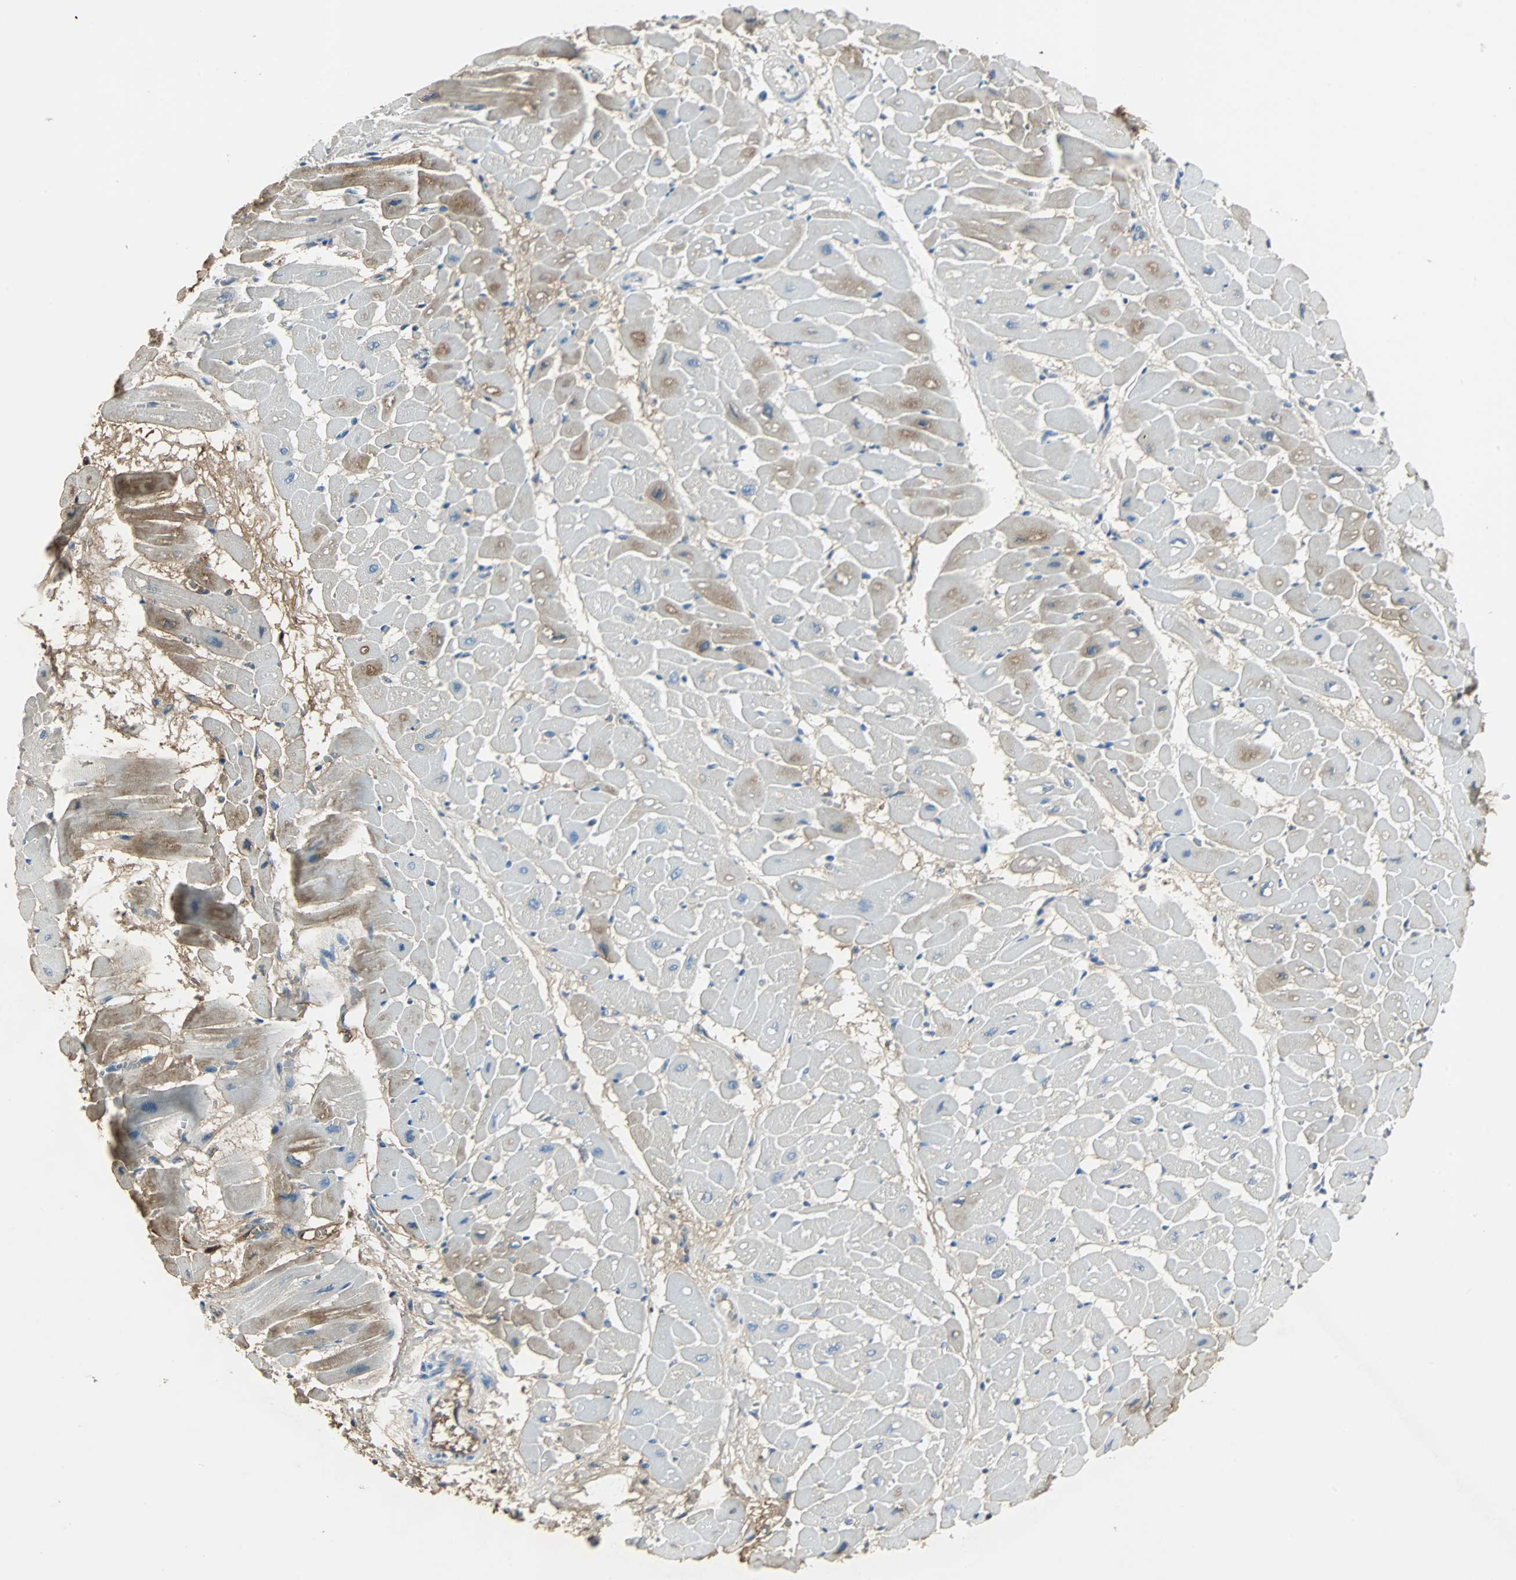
{"staining": {"intensity": "weak", "quantity": "25%-75%", "location": "cytoplasmic/membranous"}, "tissue": "heart muscle", "cell_type": "Cardiomyocytes", "image_type": "normal", "snomed": [{"axis": "morphology", "description": "Normal tissue, NOS"}, {"axis": "topography", "description": "Heart"}], "caption": "Protein expression analysis of unremarkable heart muscle reveals weak cytoplasmic/membranous positivity in about 25%-75% of cardiomyocytes. (DAB (3,3'-diaminobenzidine) IHC with brightfield microscopy, high magnification).", "gene": "IGHA1", "patient": {"sex": "male", "age": 45}}